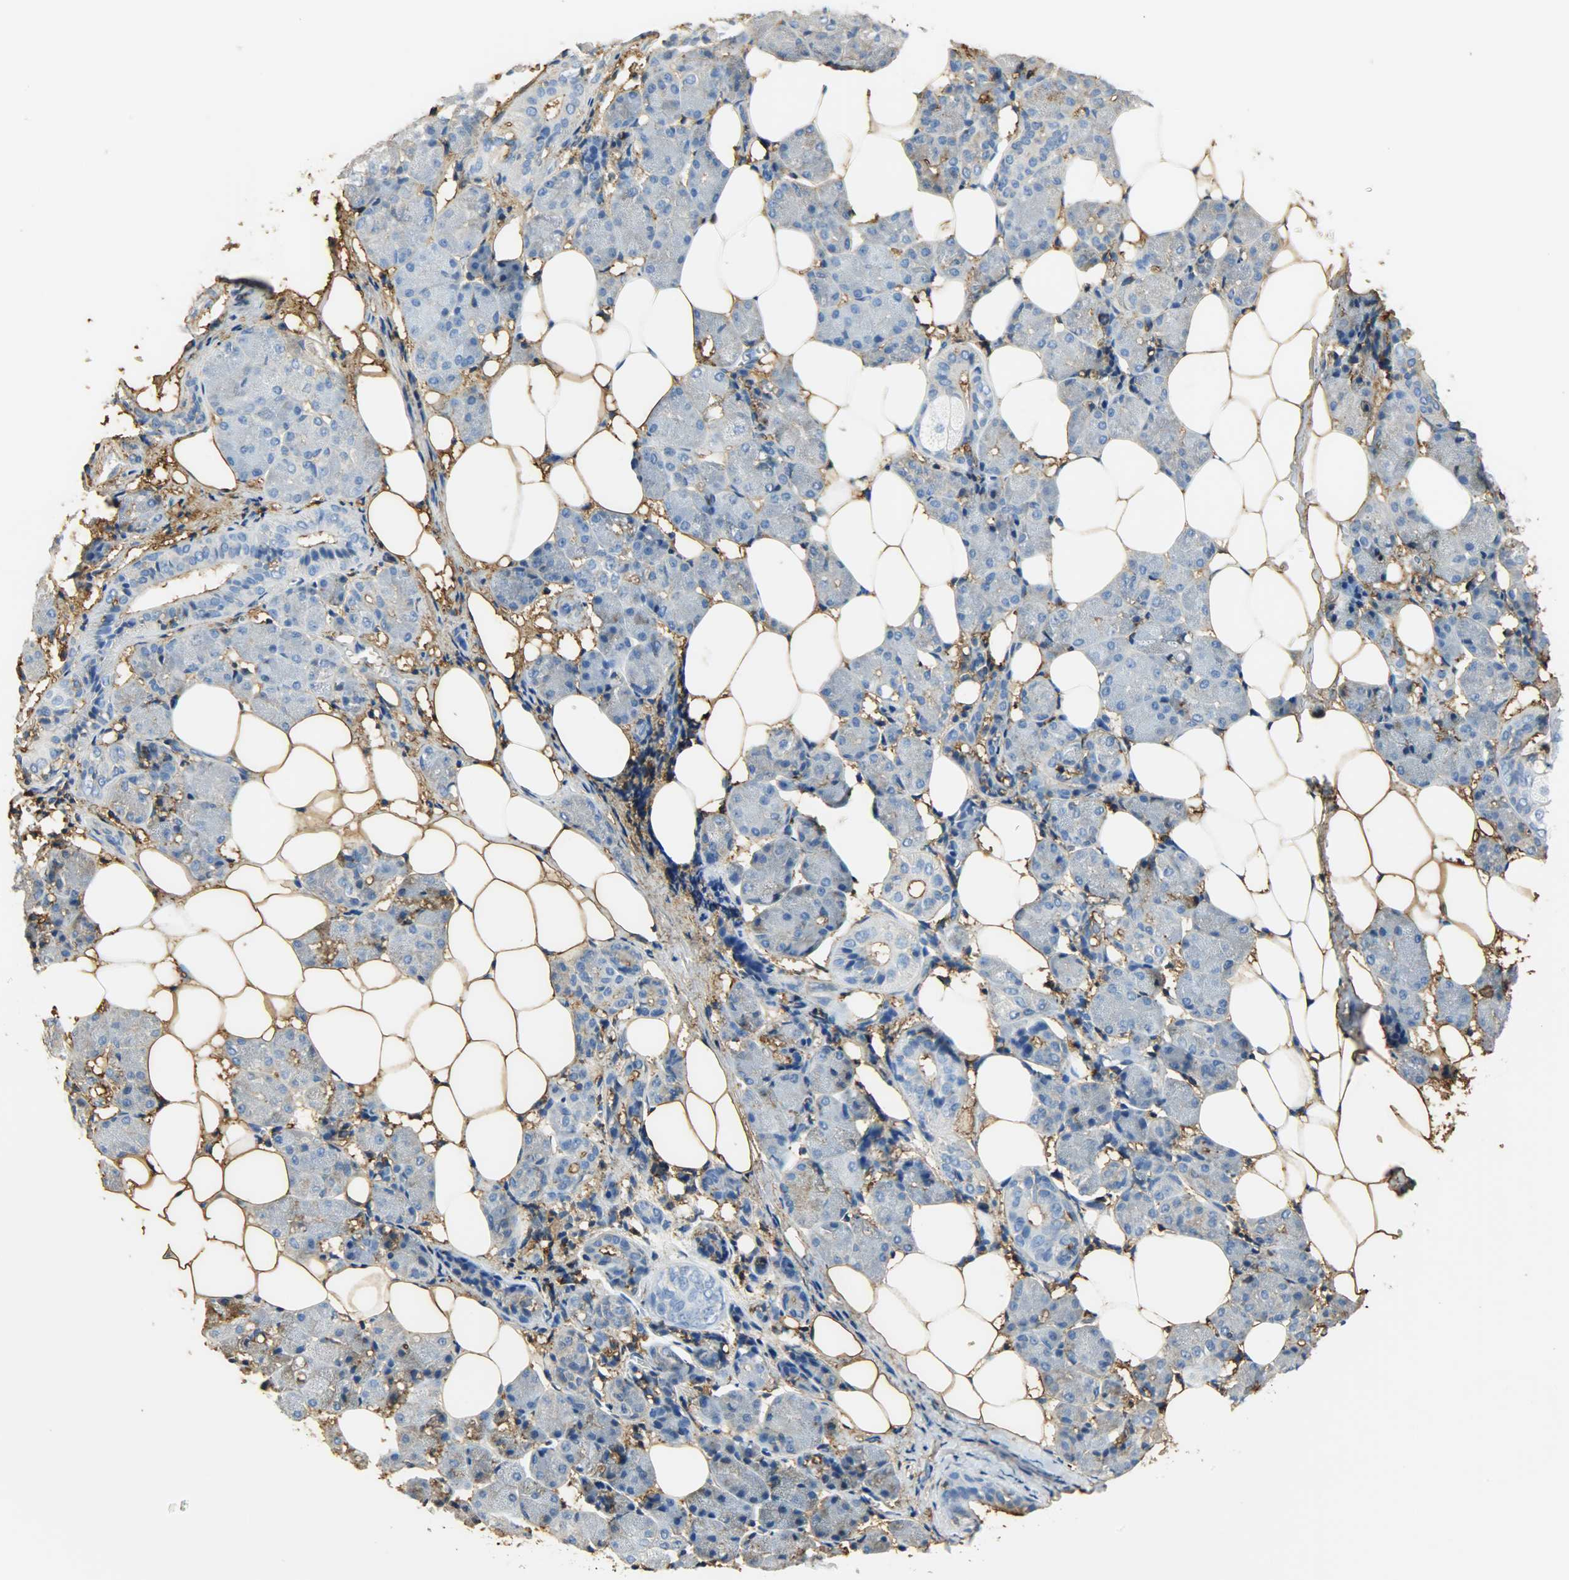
{"staining": {"intensity": "negative", "quantity": "none", "location": "none"}, "tissue": "salivary gland", "cell_type": "Glandular cells", "image_type": "normal", "snomed": [{"axis": "morphology", "description": "Normal tissue, NOS"}, {"axis": "morphology", "description": "Adenoma, NOS"}, {"axis": "topography", "description": "Salivary gland"}], "caption": "IHC micrograph of unremarkable salivary gland: human salivary gland stained with DAB (3,3'-diaminobenzidine) shows no significant protein expression in glandular cells. The staining was performed using DAB (3,3'-diaminobenzidine) to visualize the protein expression in brown, while the nuclei were stained in blue with hematoxylin (Magnification: 20x).", "gene": "ANXA6", "patient": {"sex": "female", "age": 32}}